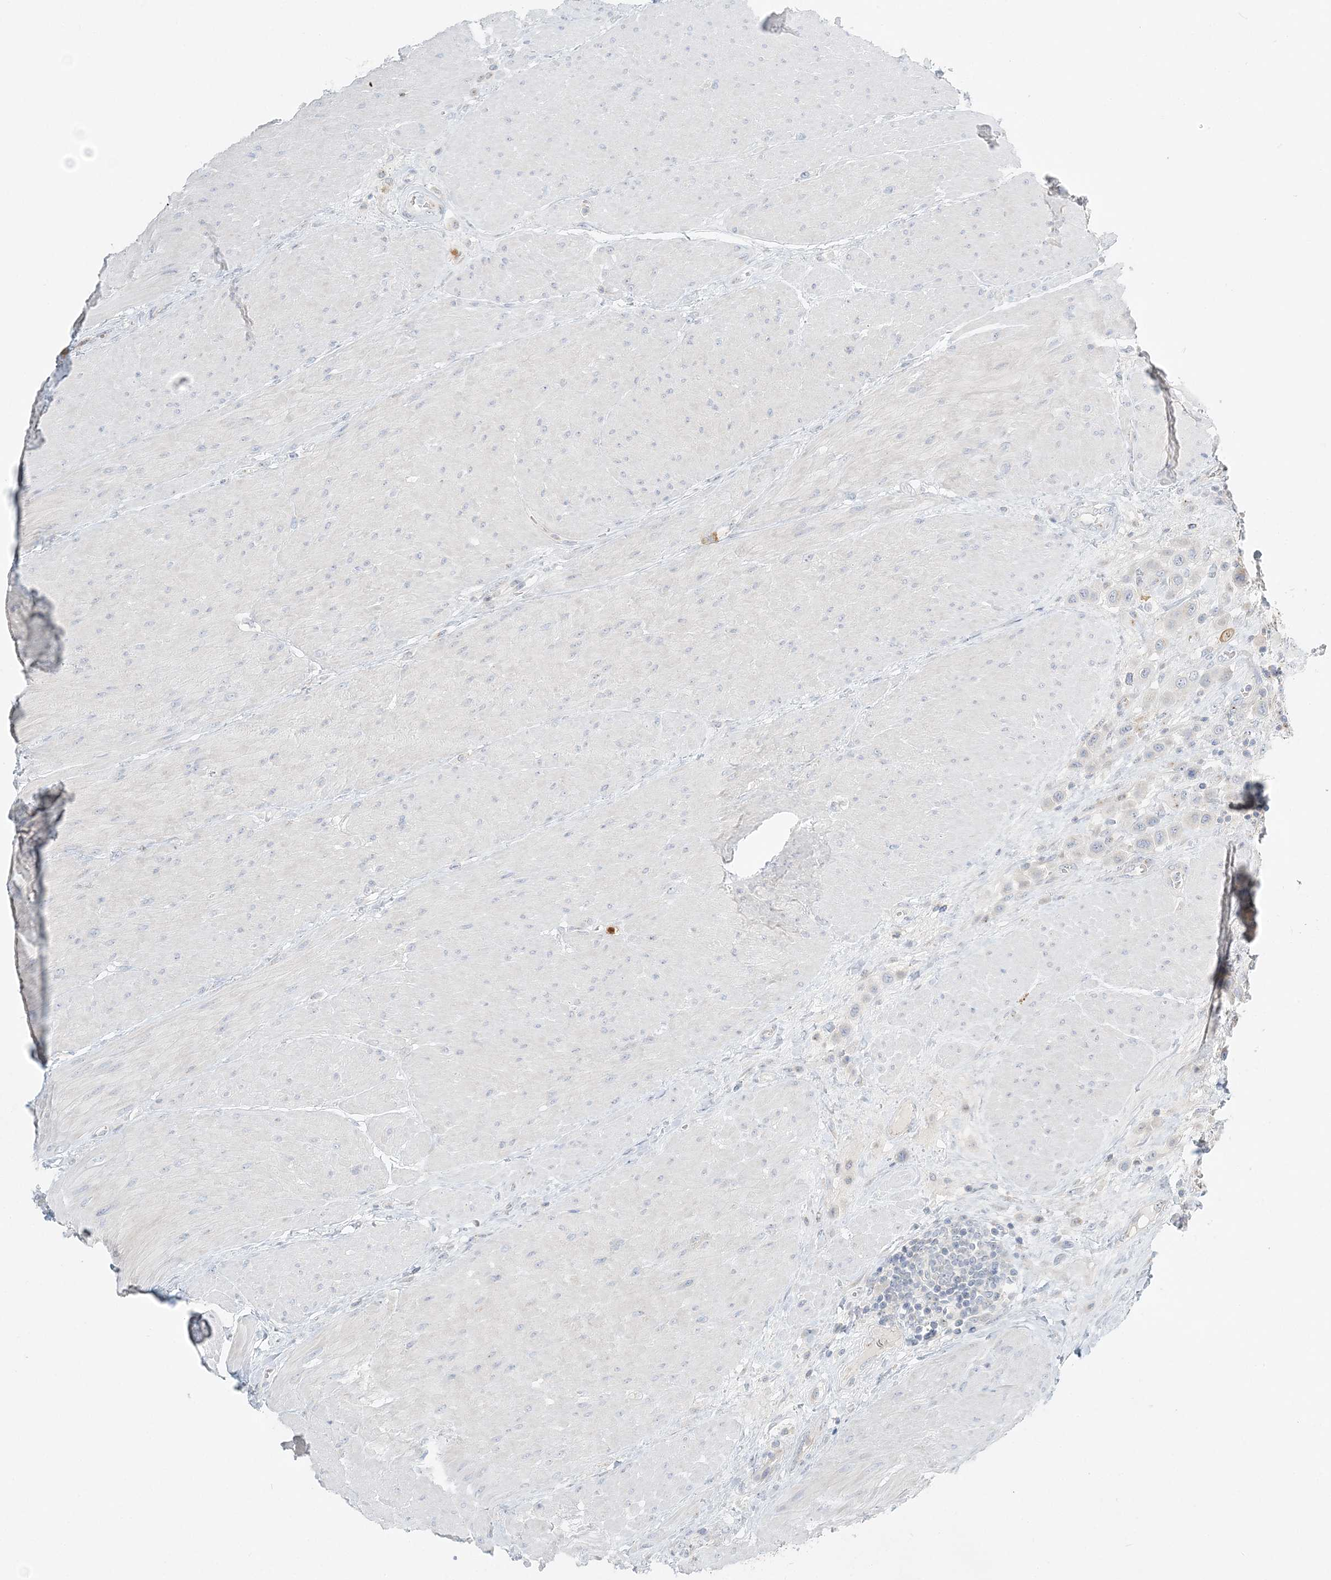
{"staining": {"intensity": "negative", "quantity": "none", "location": "none"}, "tissue": "urothelial cancer", "cell_type": "Tumor cells", "image_type": "cancer", "snomed": [{"axis": "morphology", "description": "Urothelial carcinoma, High grade"}, {"axis": "topography", "description": "Urinary bladder"}], "caption": "A high-resolution histopathology image shows IHC staining of high-grade urothelial carcinoma, which displays no significant staining in tumor cells.", "gene": "NAA11", "patient": {"sex": "male", "age": 50}}